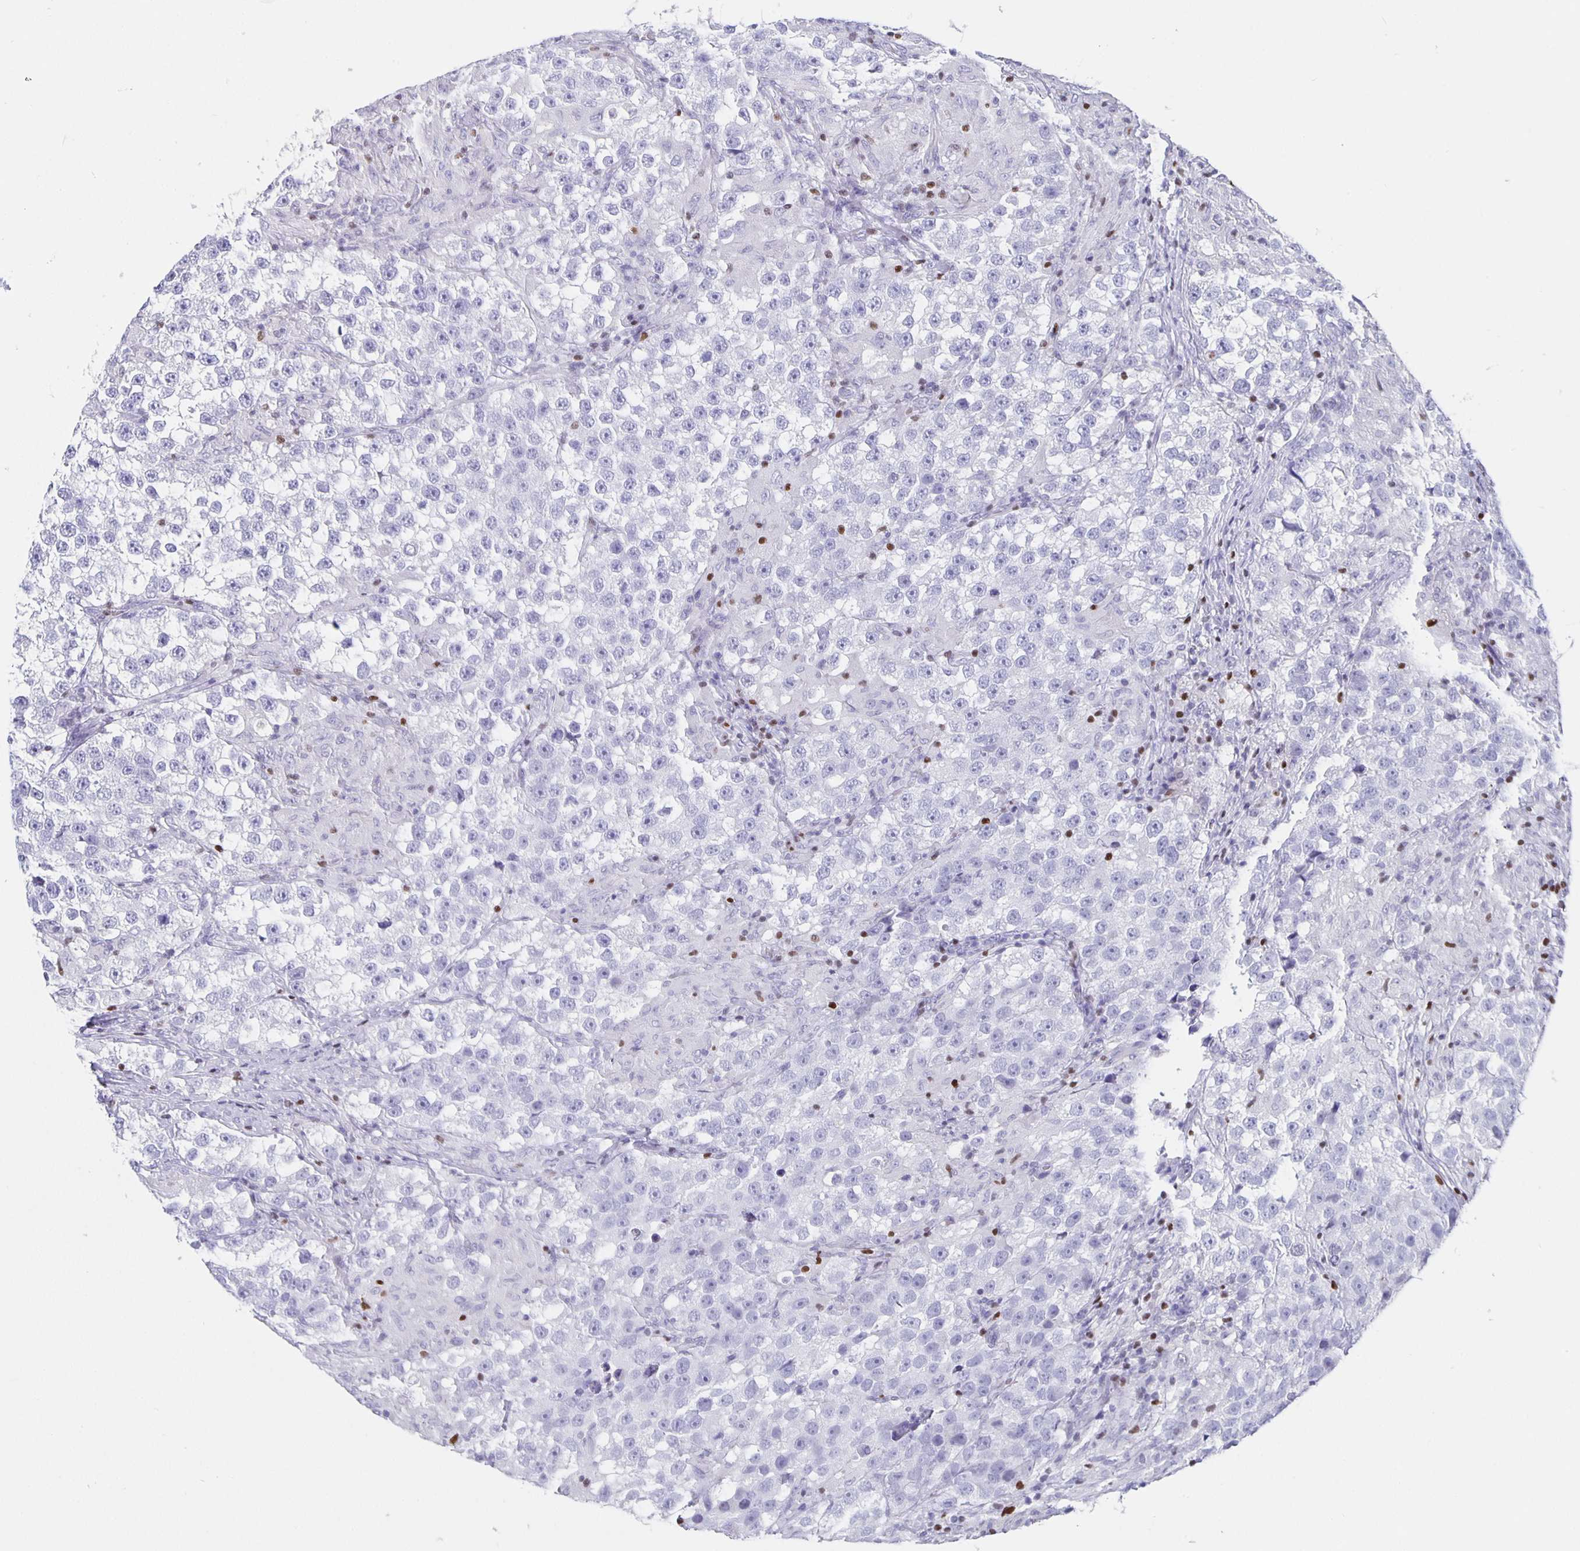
{"staining": {"intensity": "negative", "quantity": "none", "location": "none"}, "tissue": "testis cancer", "cell_type": "Tumor cells", "image_type": "cancer", "snomed": [{"axis": "morphology", "description": "Seminoma, NOS"}, {"axis": "topography", "description": "Testis"}], "caption": "Tumor cells are negative for brown protein staining in testis seminoma.", "gene": "SATB2", "patient": {"sex": "male", "age": 46}}